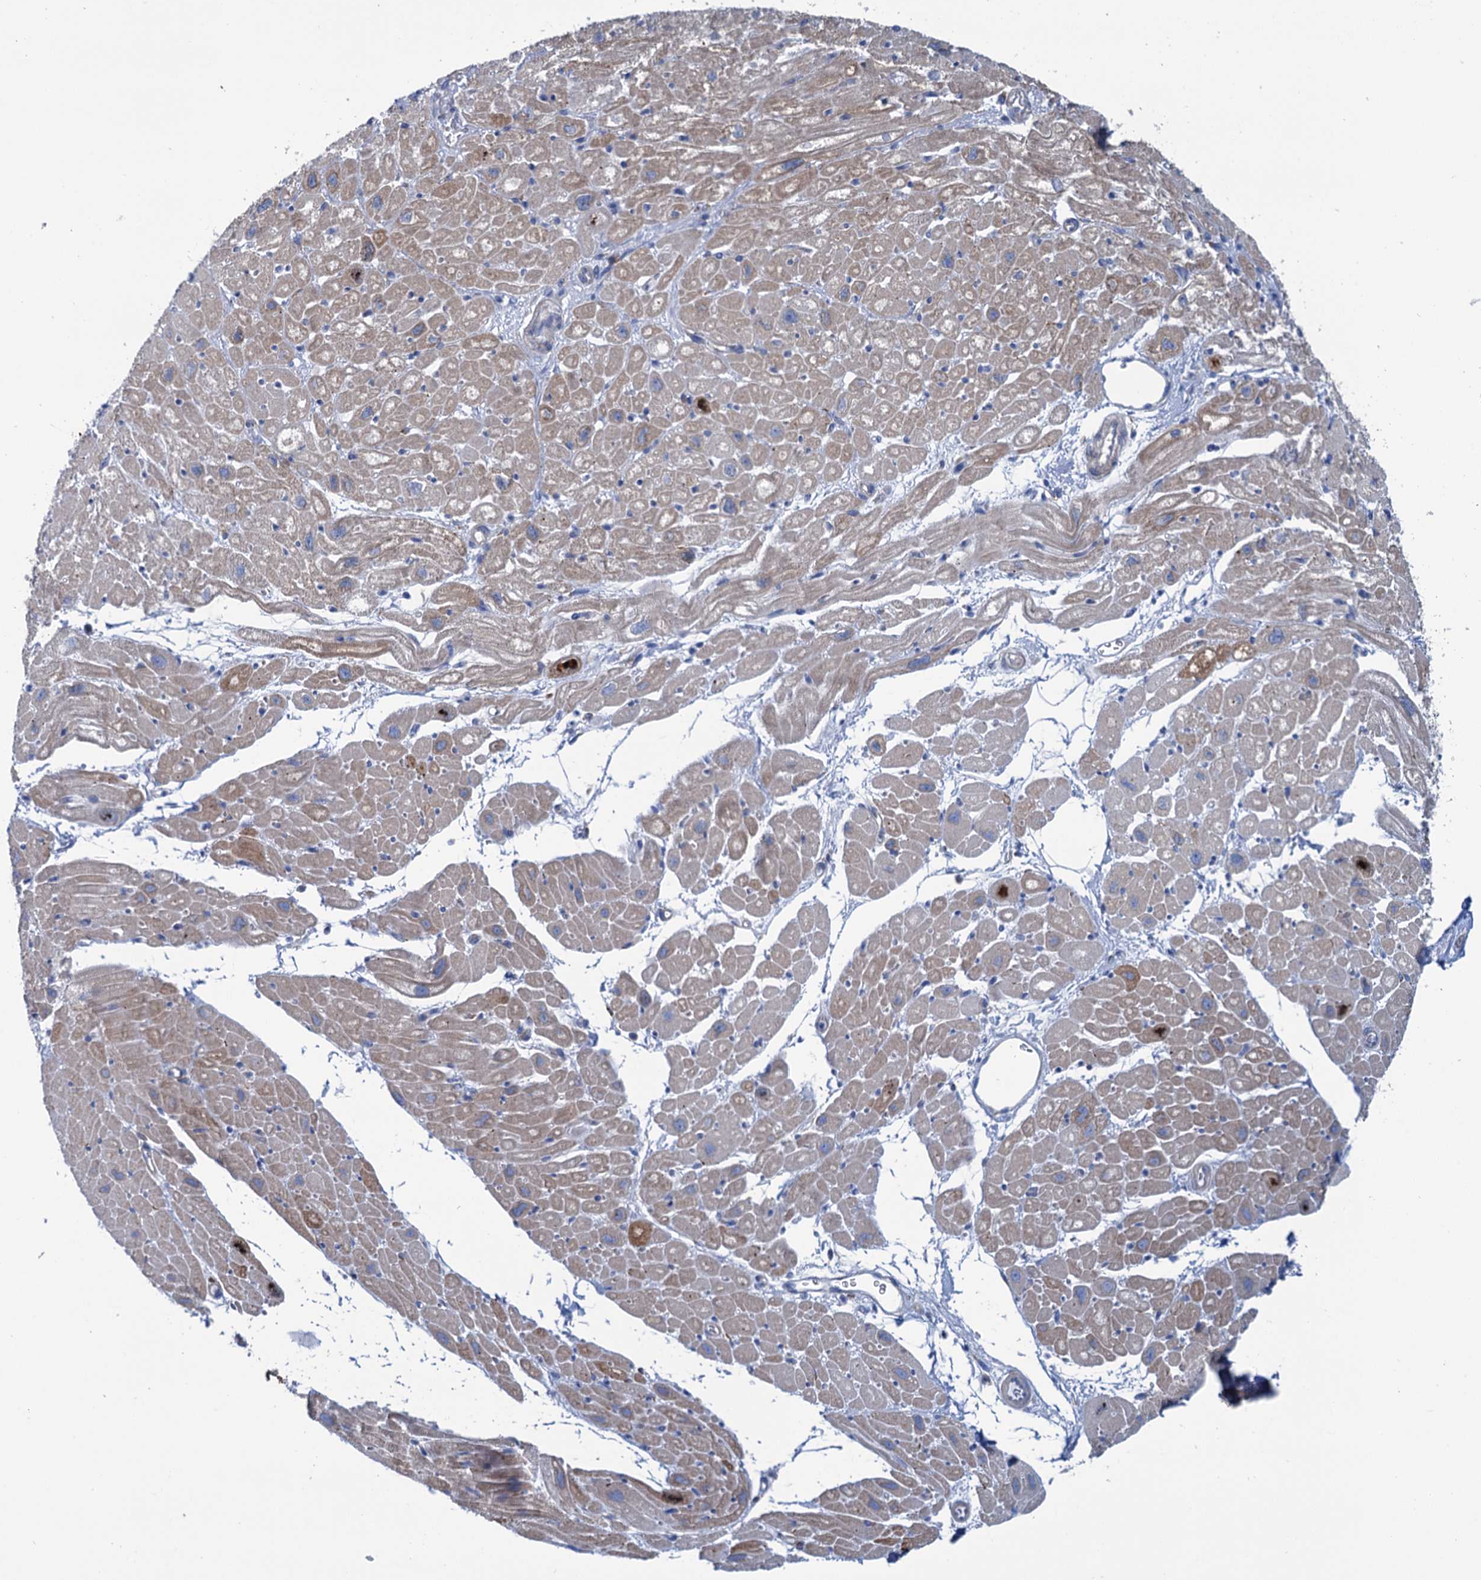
{"staining": {"intensity": "moderate", "quantity": "25%-75%", "location": "cytoplasmic/membranous"}, "tissue": "heart muscle", "cell_type": "Cardiomyocytes", "image_type": "normal", "snomed": [{"axis": "morphology", "description": "Normal tissue, NOS"}, {"axis": "topography", "description": "Heart"}], "caption": "Moderate cytoplasmic/membranous protein positivity is present in about 25%-75% of cardiomyocytes in heart muscle. Ihc stains the protein in brown and the nuclei are stained blue.", "gene": "SHE", "patient": {"sex": "male", "age": 50}}